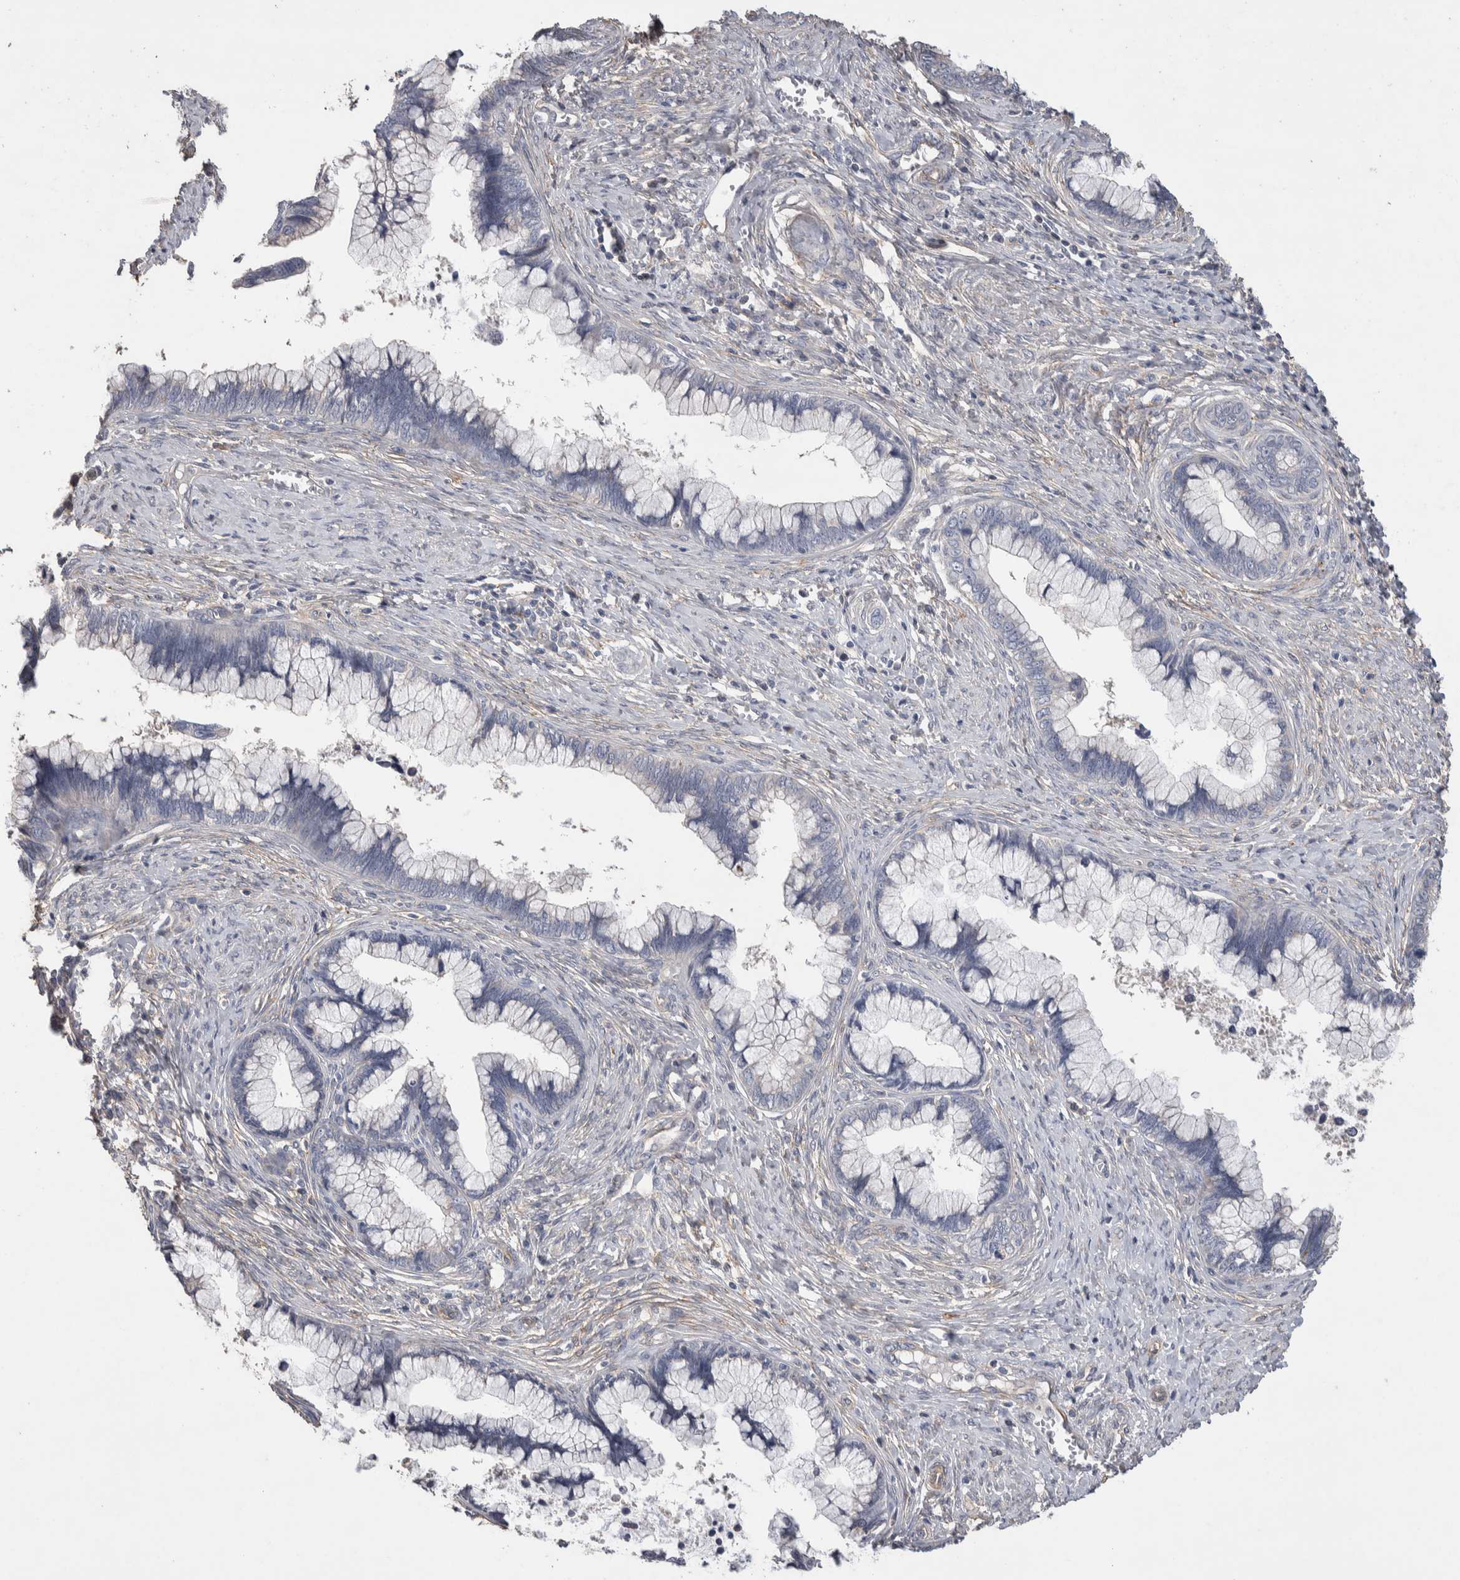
{"staining": {"intensity": "negative", "quantity": "none", "location": "none"}, "tissue": "cervical cancer", "cell_type": "Tumor cells", "image_type": "cancer", "snomed": [{"axis": "morphology", "description": "Adenocarcinoma, NOS"}, {"axis": "topography", "description": "Cervix"}], "caption": "Tumor cells are negative for protein expression in human cervical cancer (adenocarcinoma). (Brightfield microscopy of DAB (3,3'-diaminobenzidine) IHC at high magnification).", "gene": "GCNA", "patient": {"sex": "female", "age": 44}}